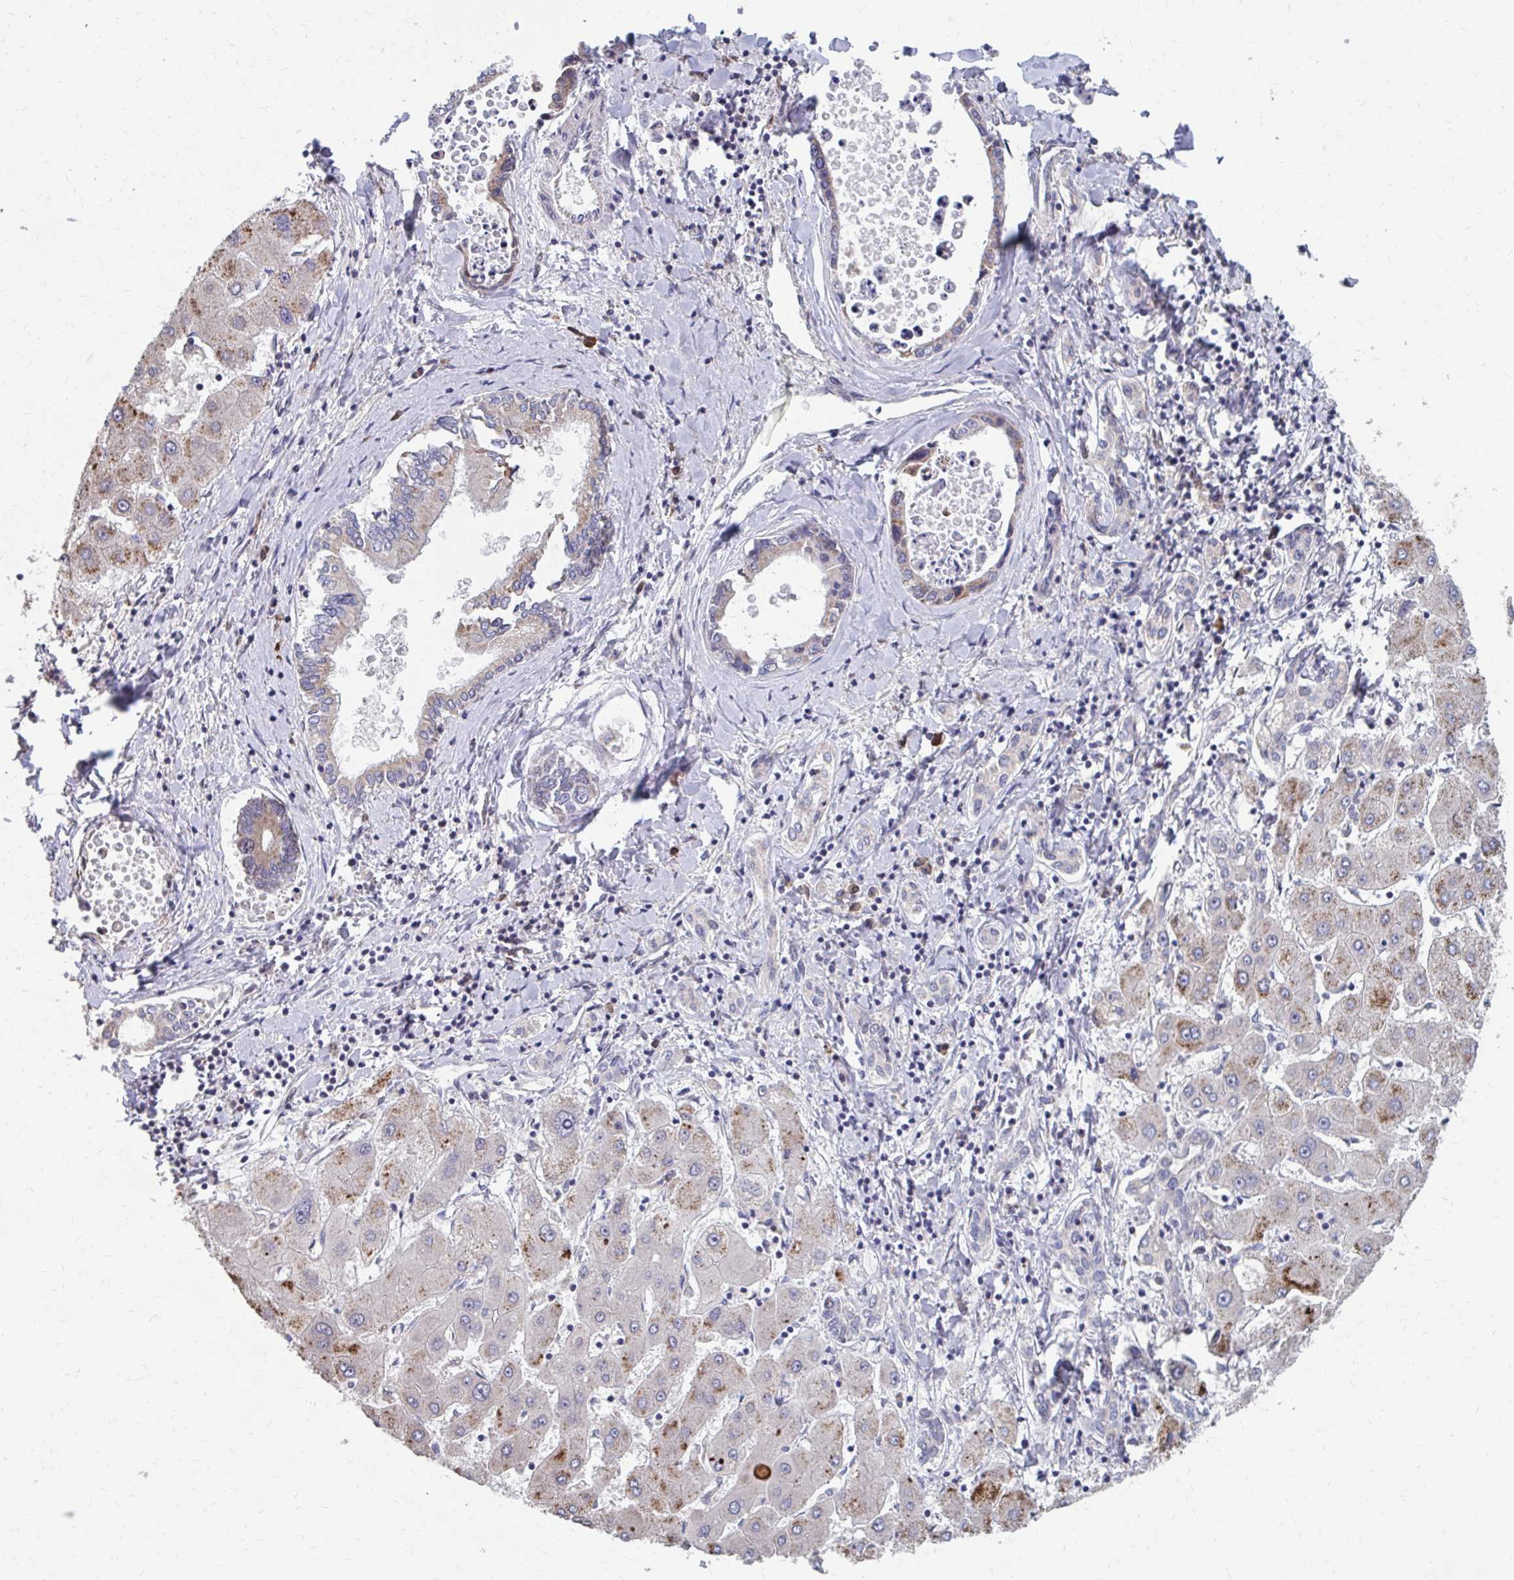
{"staining": {"intensity": "weak", "quantity": "<25%", "location": "cytoplasmic/membranous"}, "tissue": "liver cancer", "cell_type": "Tumor cells", "image_type": "cancer", "snomed": [{"axis": "morphology", "description": "Cholangiocarcinoma"}, {"axis": "topography", "description": "Liver"}], "caption": "A photomicrograph of human cholangiocarcinoma (liver) is negative for staining in tumor cells.", "gene": "FKBP2", "patient": {"sex": "male", "age": 66}}